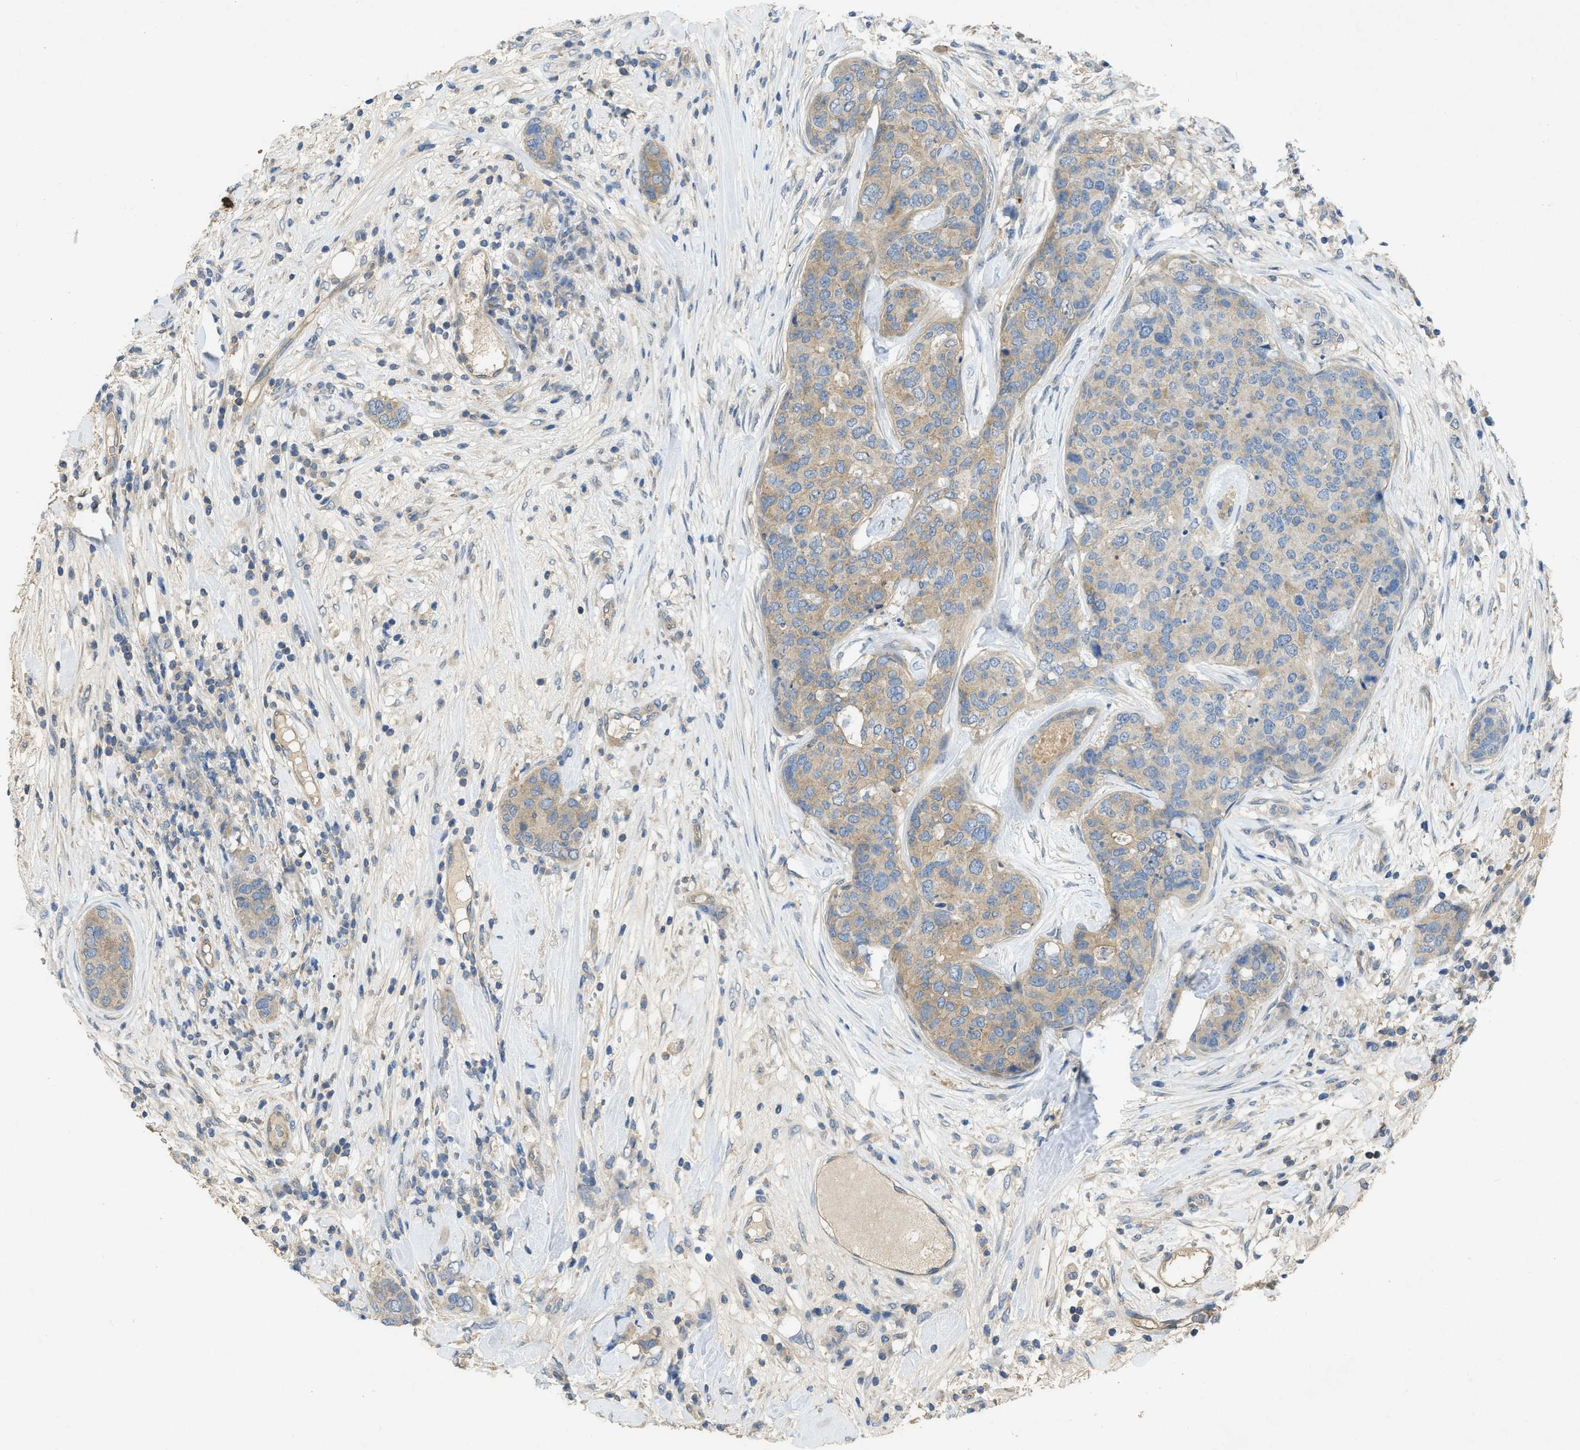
{"staining": {"intensity": "weak", "quantity": ">75%", "location": "cytoplasmic/membranous"}, "tissue": "breast cancer", "cell_type": "Tumor cells", "image_type": "cancer", "snomed": [{"axis": "morphology", "description": "Lobular carcinoma"}, {"axis": "topography", "description": "Breast"}], "caption": "DAB (3,3'-diaminobenzidine) immunohistochemical staining of human breast cancer shows weak cytoplasmic/membranous protein expression in approximately >75% of tumor cells. (IHC, brightfield microscopy, high magnification).", "gene": "PPP3CA", "patient": {"sex": "female", "age": 59}}